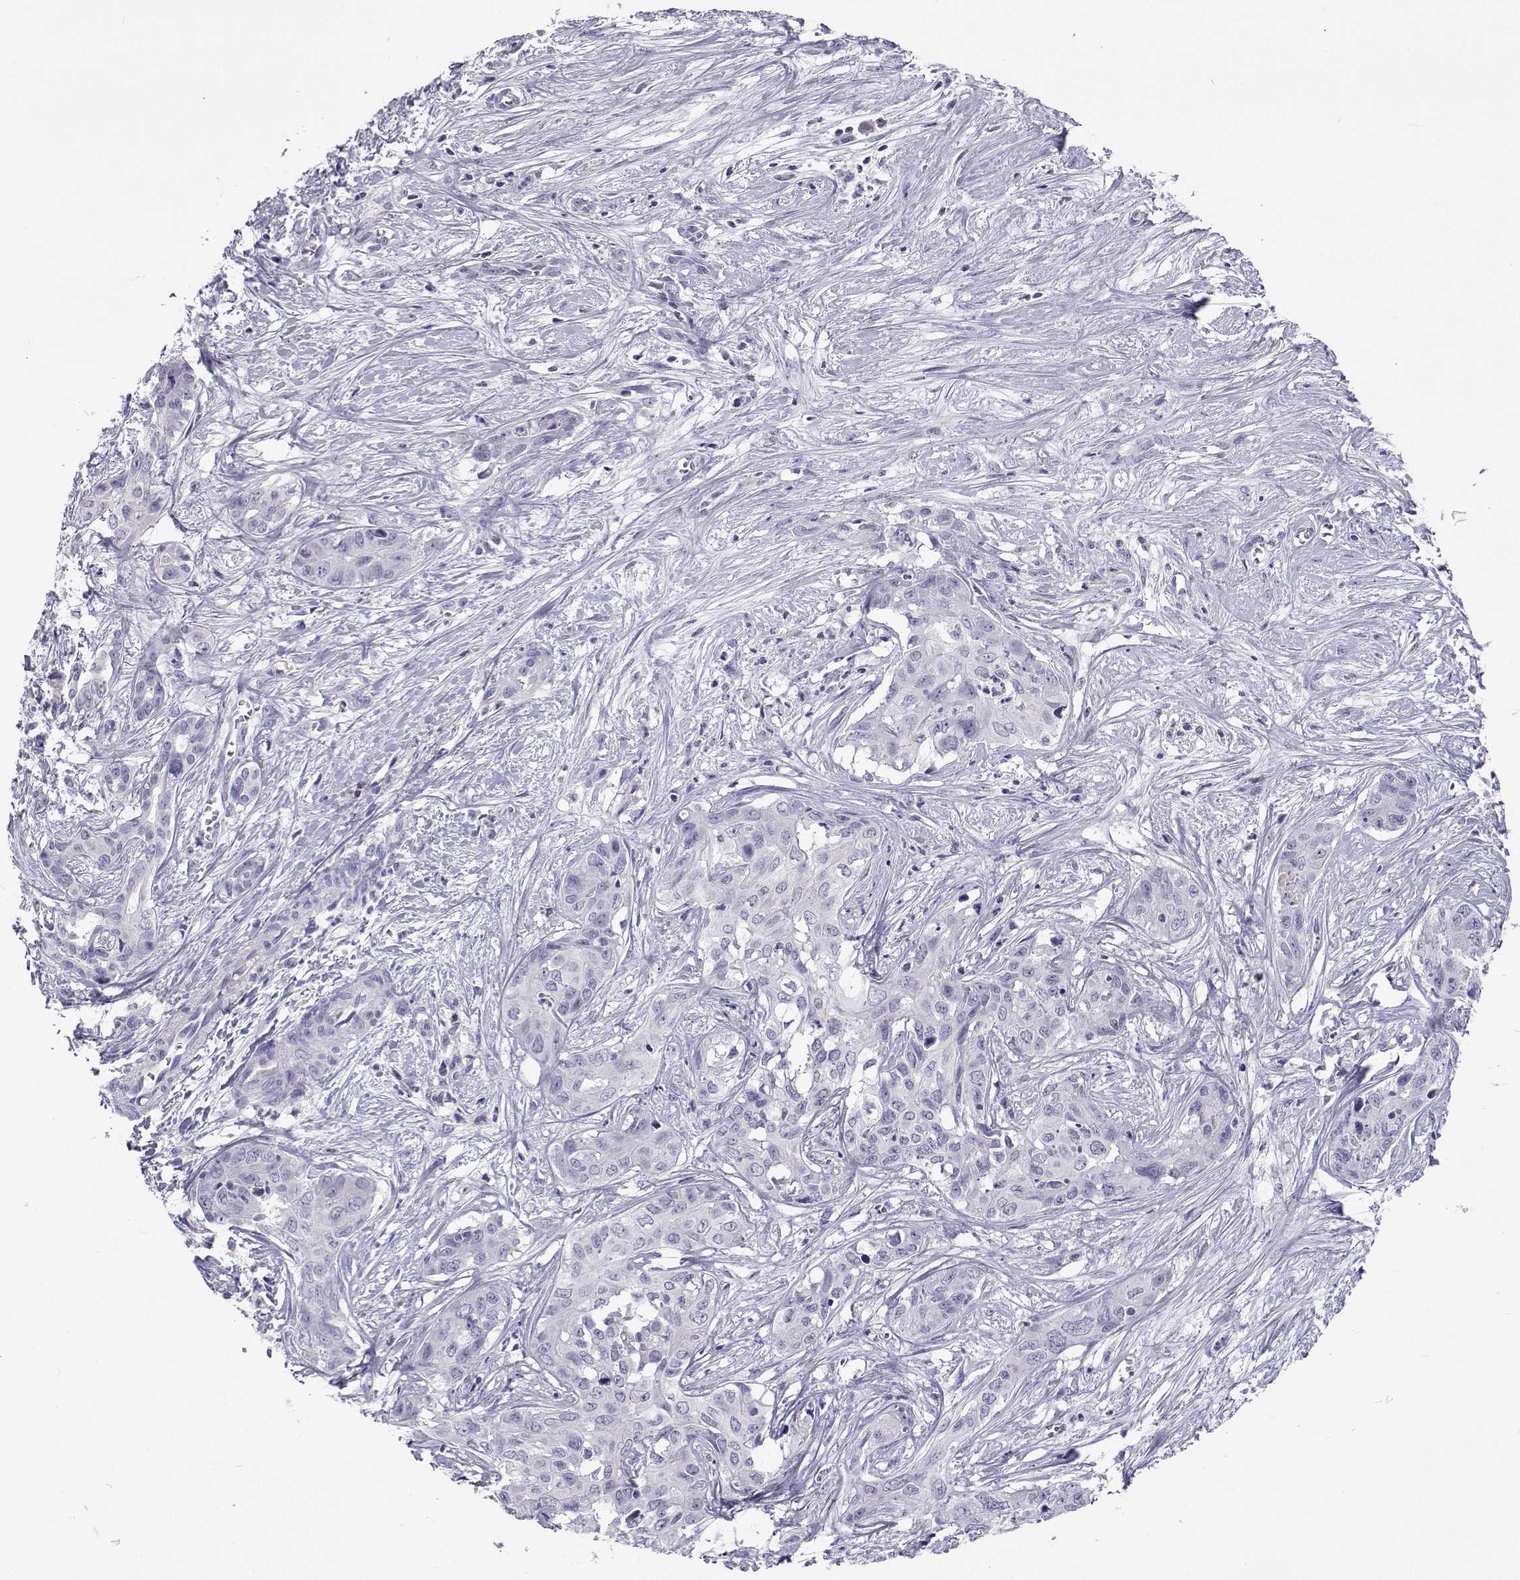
{"staining": {"intensity": "negative", "quantity": "none", "location": "none"}, "tissue": "liver cancer", "cell_type": "Tumor cells", "image_type": "cancer", "snomed": [{"axis": "morphology", "description": "Cholangiocarcinoma"}, {"axis": "topography", "description": "Liver"}], "caption": "Tumor cells show no significant positivity in liver cancer.", "gene": "GALM", "patient": {"sex": "female", "age": 65}}